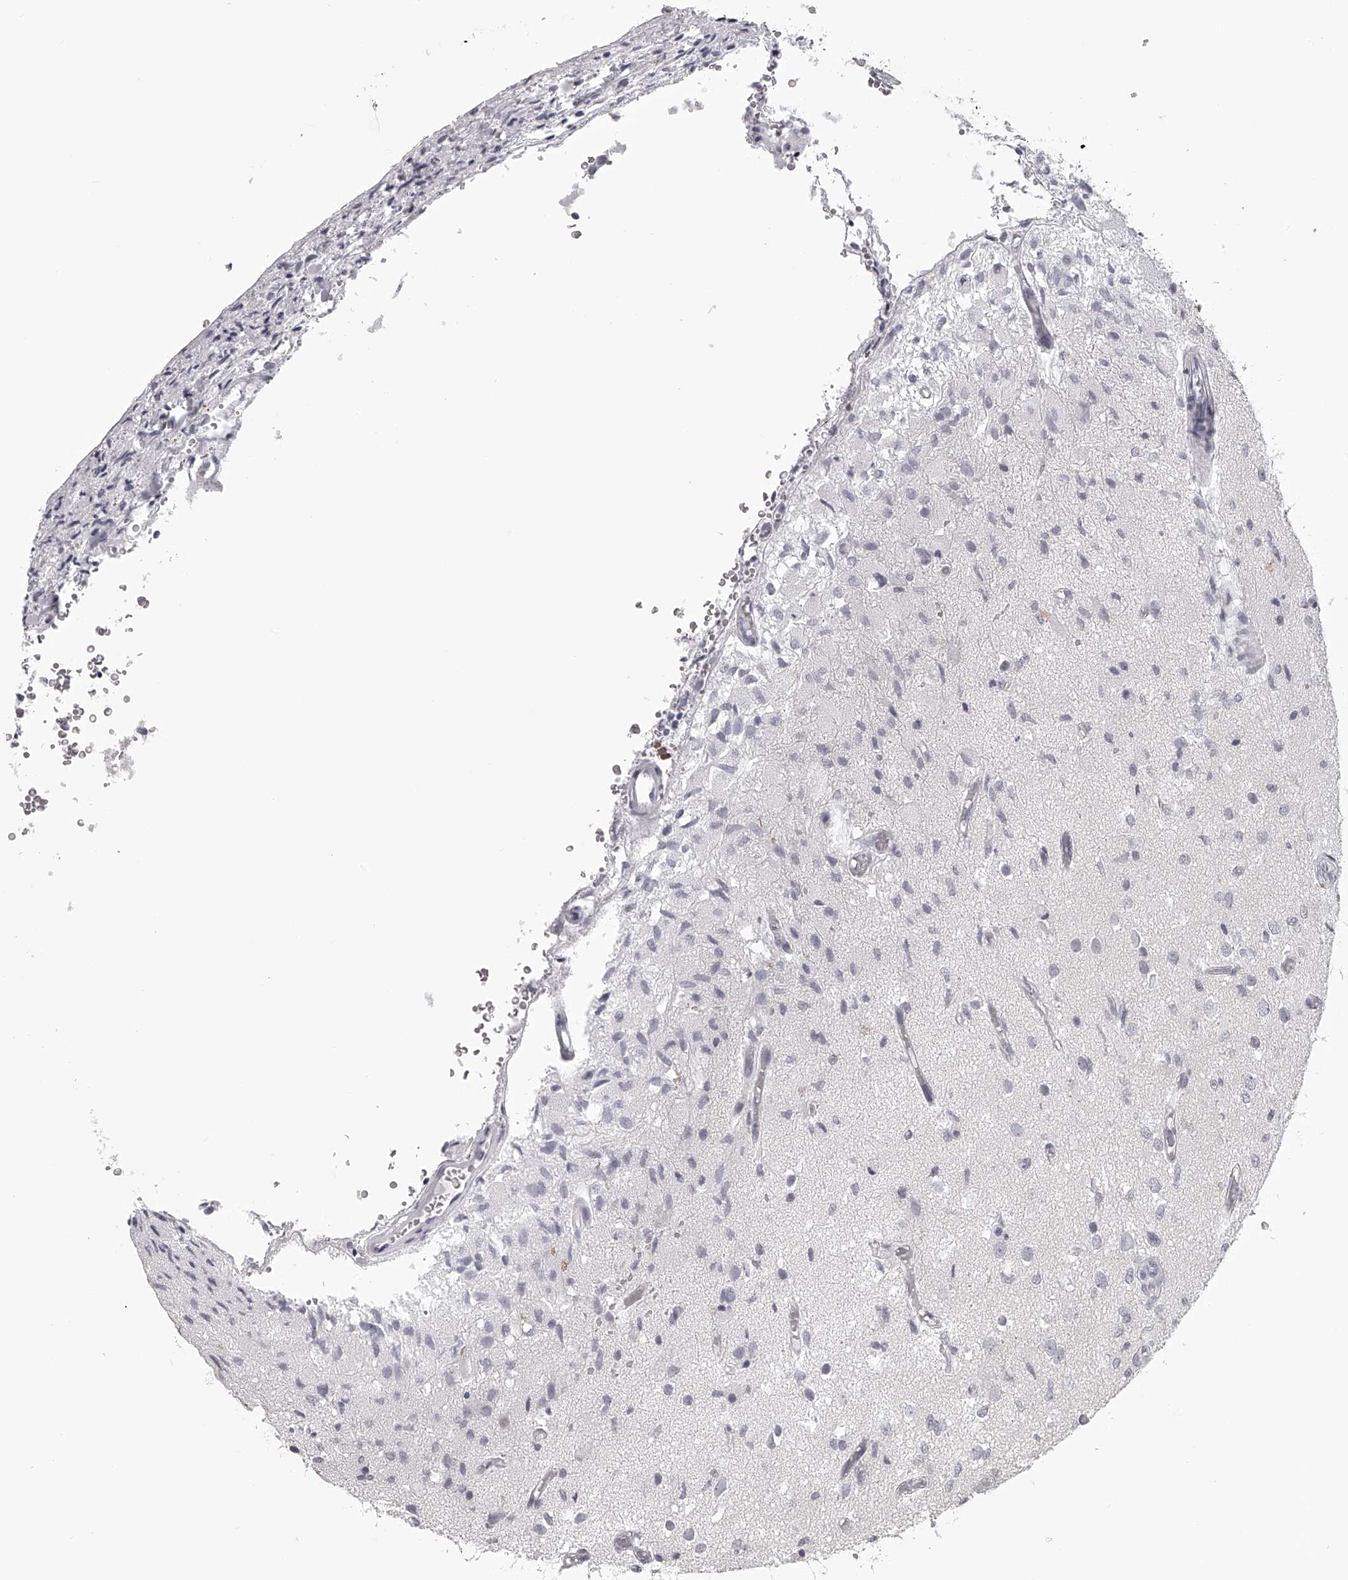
{"staining": {"intensity": "negative", "quantity": "none", "location": "none"}, "tissue": "glioma", "cell_type": "Tumor cells", "image_type": "cancer", "snomed": [{"axis": "morphology", "description": "Normal tissue, NOS"}, {"axis": "morphology", "description": "Glioma, malignant, High grade"}, {"axis": "topography", "description": "Cerebral cortex"}], "caption": "High power microscopy photomicrograph of an IHC micrograph of glioma, revealing no significant positivity in tumor cells. The staining is performed using DAB (3,3'-diaminobenzidine) brown chromogen with nuclei counter-stained in using hematoxylin.", "gene": "SEC11C", "patient": {"sex": "male", "age": 77}}